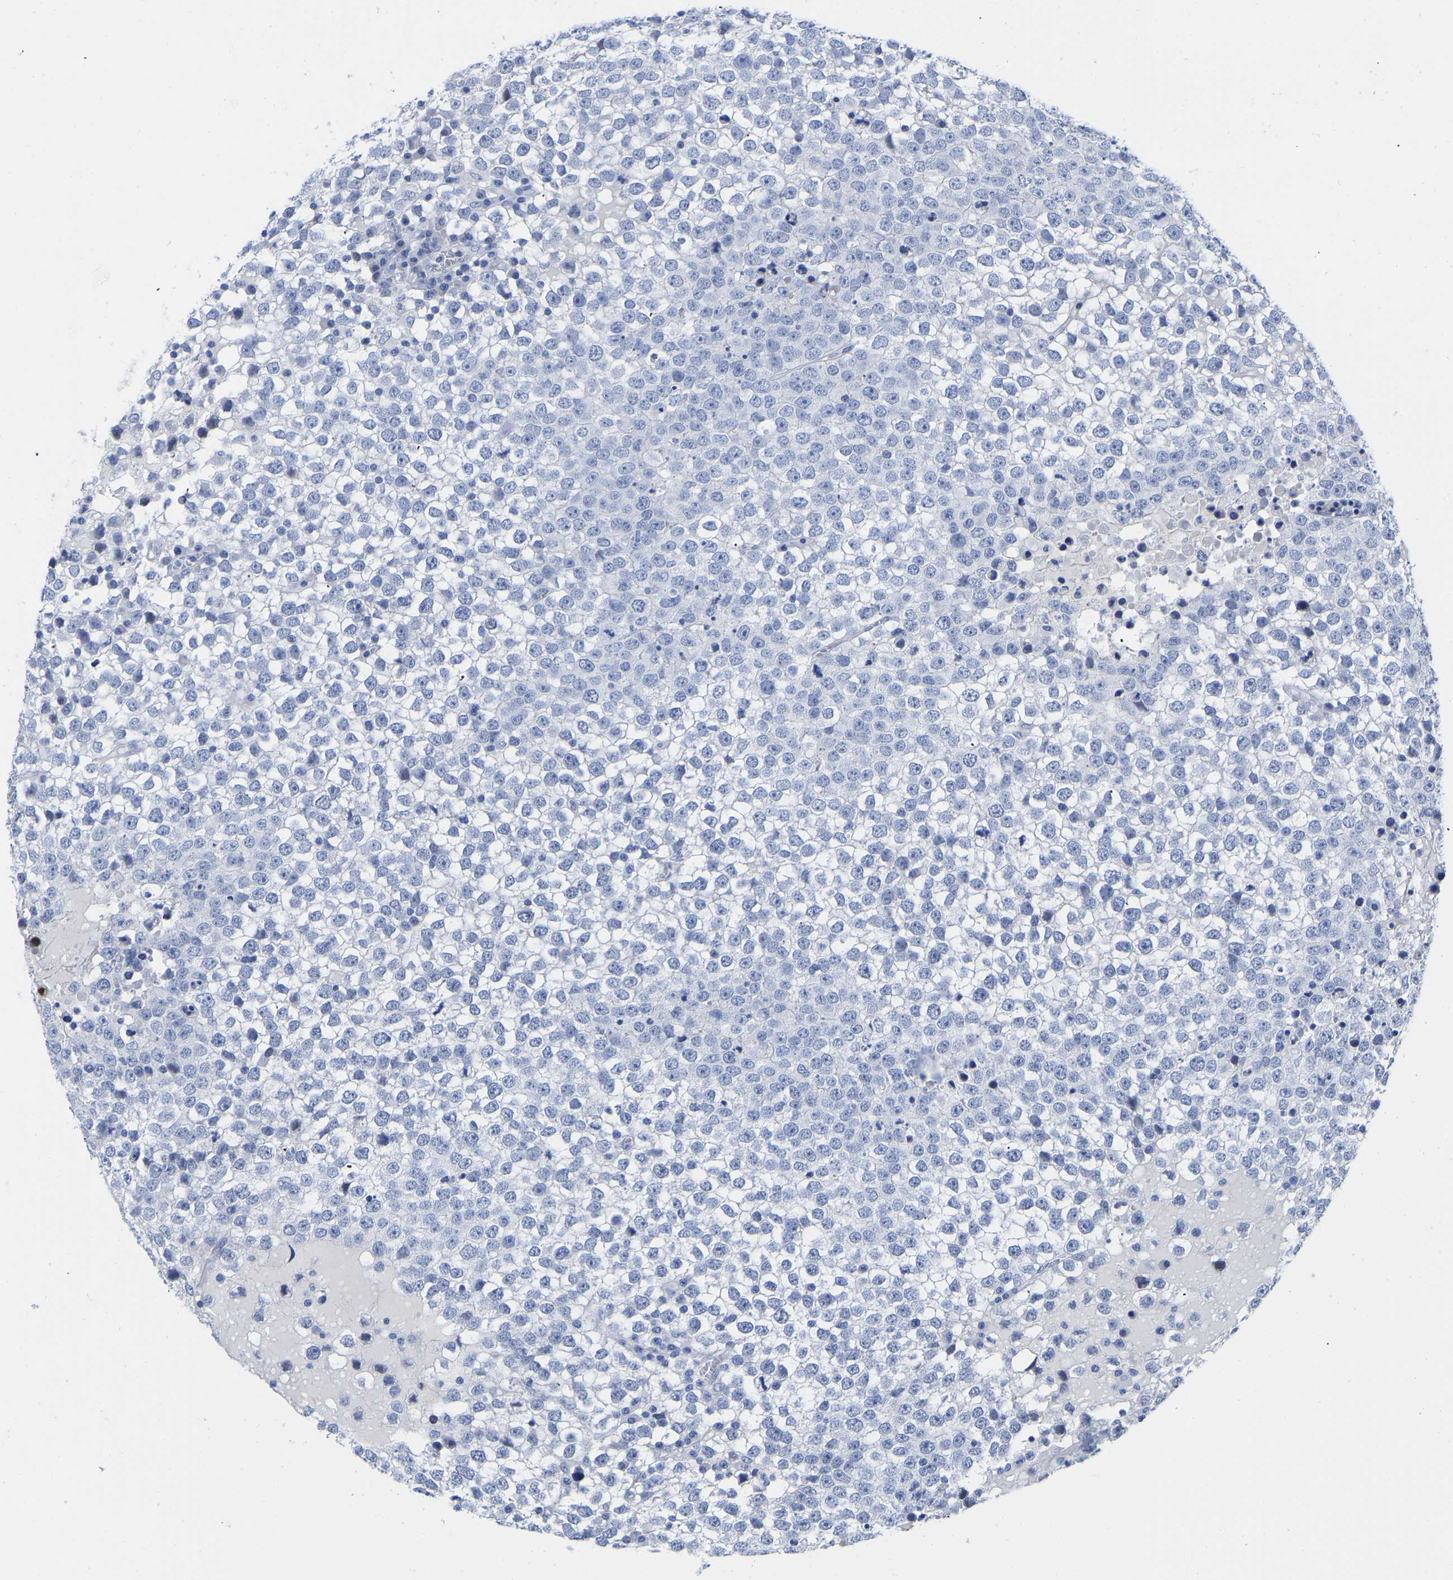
{"staining": {"intensity": "negative", "quantity": "none", "location": "none"}, "tissue": "testis cancer", "cell_type": "Tumor cells", "image_type": "cancer", "snomed": [{"axis": "morphology", "description": "Seminoma, NOS"}, {"axis": "topography", "description": "Testis"}], "caption": "Micrograph shows no significant protein expression in tumor cells of testis cancer (seminoma).", "gene": "GPA33", "patient": {"sex": "male", "age": 65}}